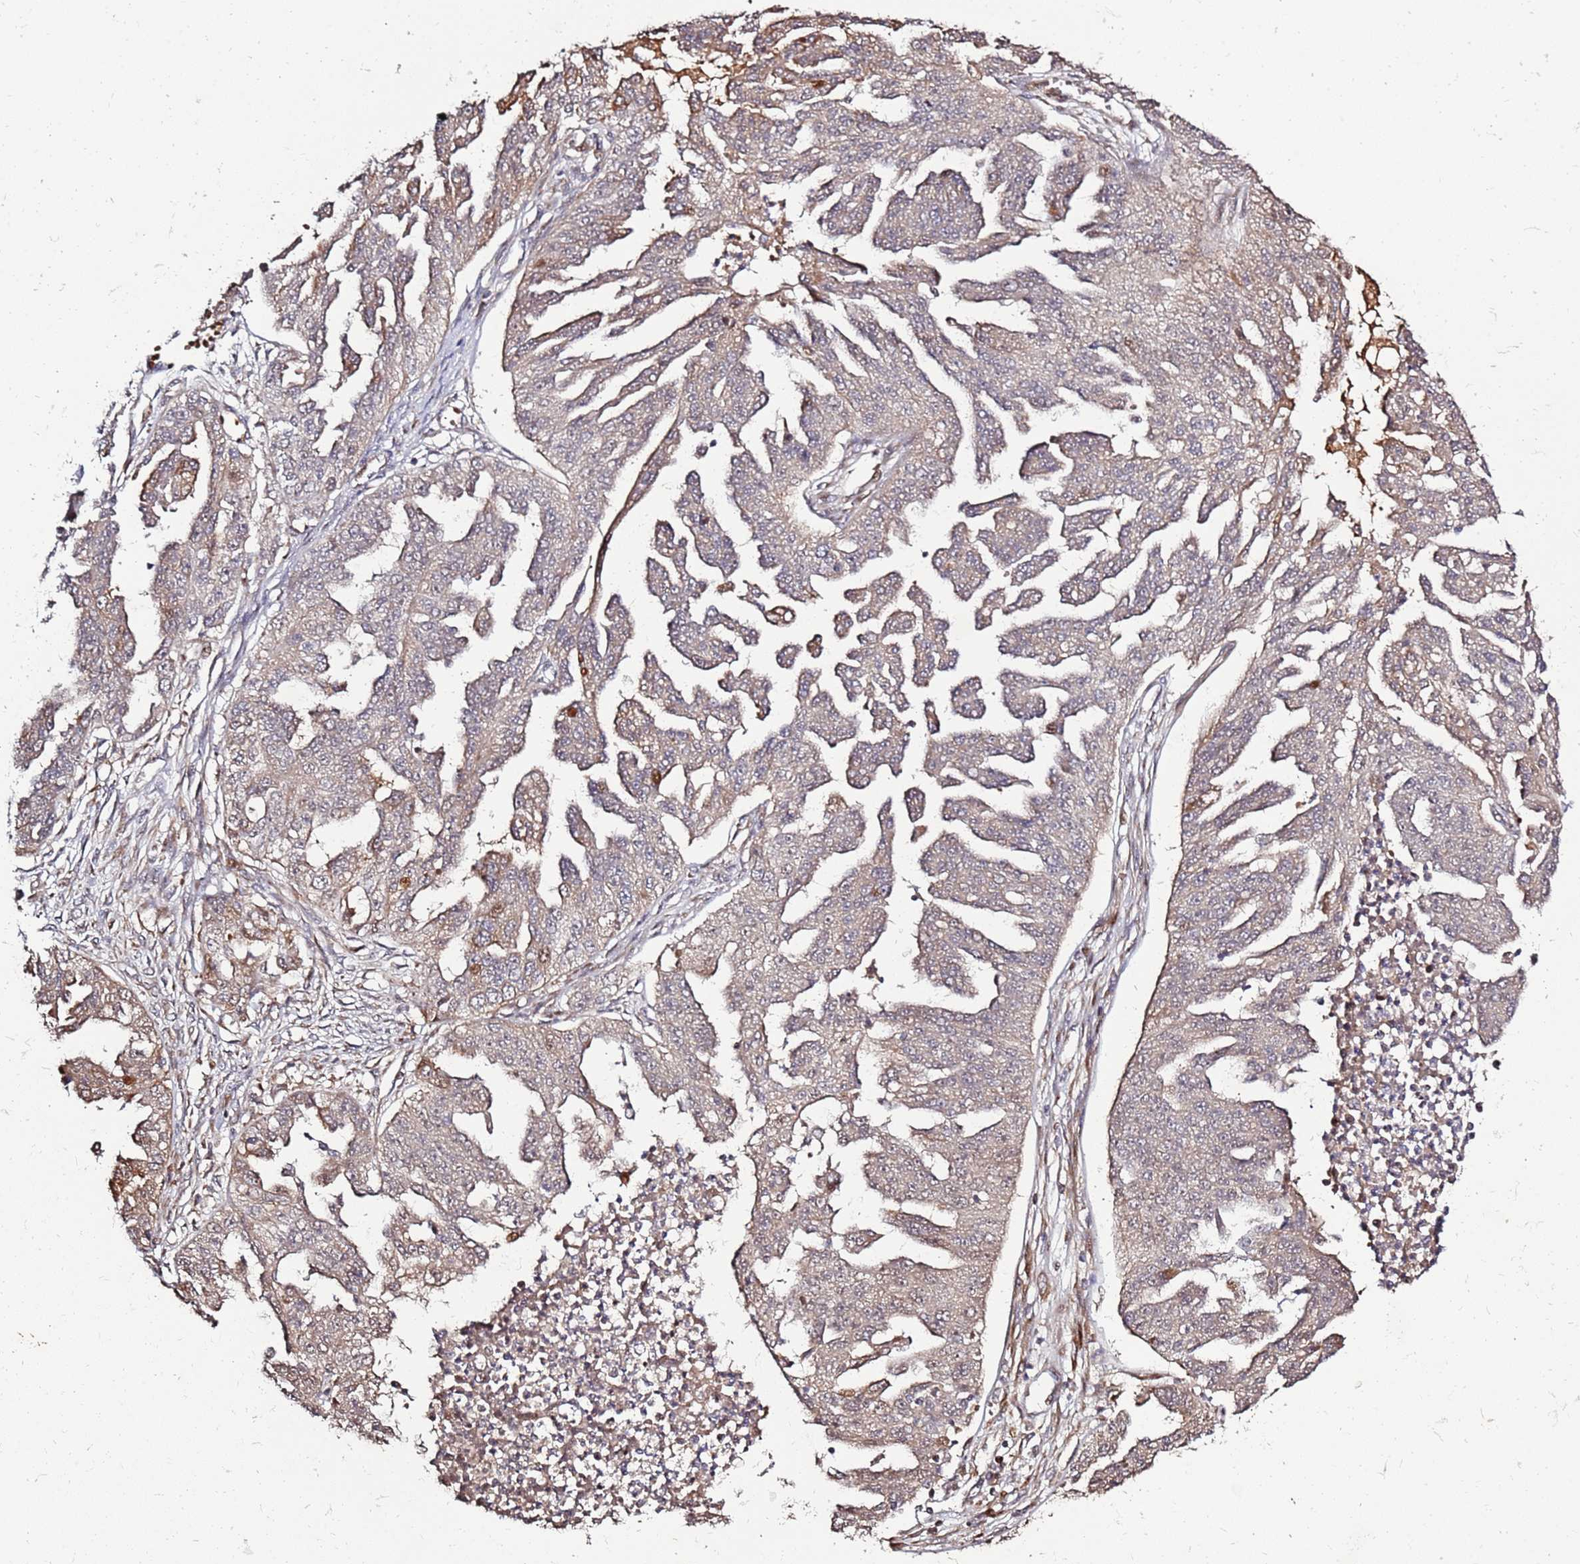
{"staining": {"intensity": "strong", "quantity": "<25%", "location": "cytoplasmic/membranous"}, "tissue": "ovarian cancer", "cell_type": "Tumor cells", "image_type": "cancer", "snomed": [{"axis": "morphology", "description": "Cystadenocarcinoma, serous, NOS"}, {"axis": "topography", "description": "Ovary"}], "caption": "IHC of human ovarian serous cystadenocarcinoma displays medium levels of strong cytoplasmic/membranous staining in approximately <25% of tumor cells.", "gene": "RHBDL1", "patient": {"sex": "female", "age": 58}}